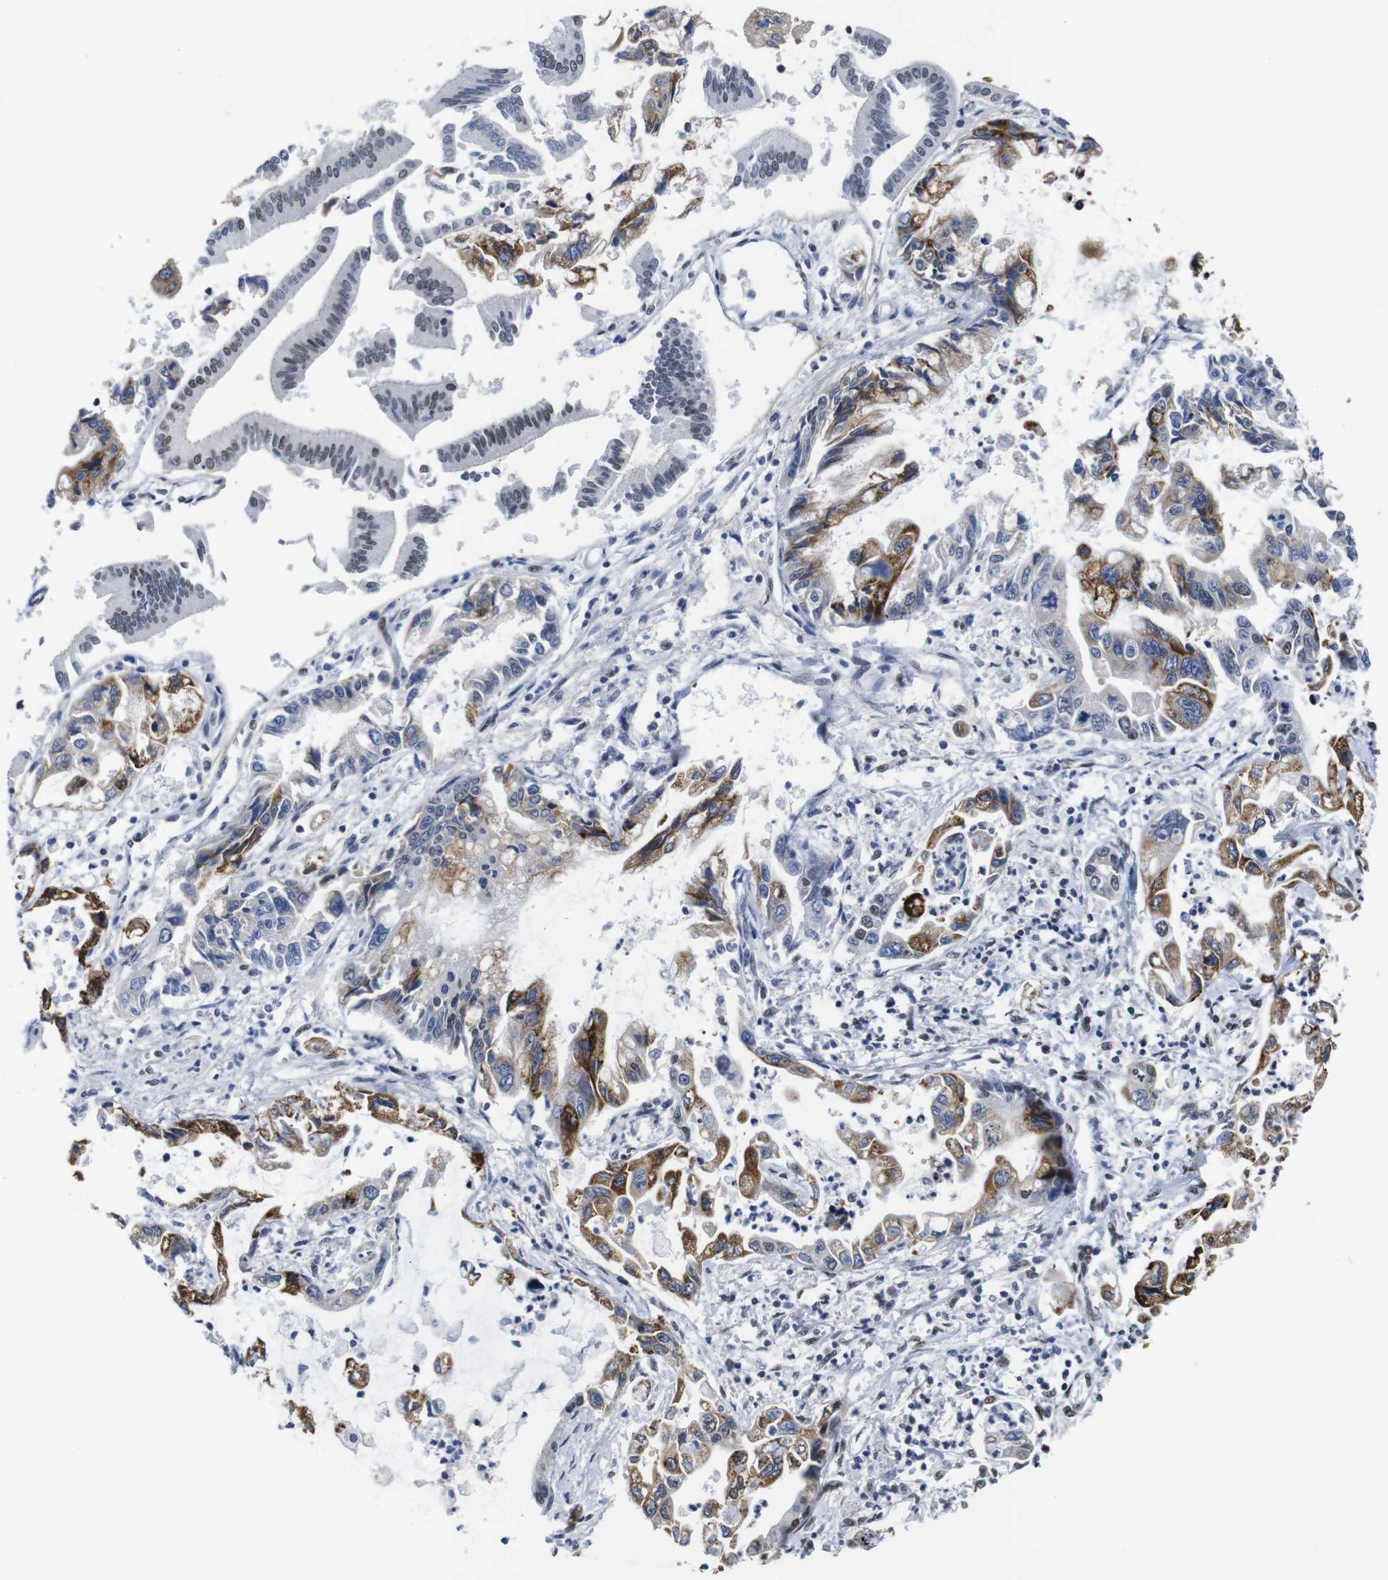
{"staining": {"intensity": "strong", "quantity": "25%-75%", "location": "cytoplasmic/membranous"}, "tissue": "pancreatic cancer", "cell_type": "Tumor cells", "image_type": "cancer", "snomed": [{"axis": "morphology", "description": "Adenocarcinoma, NOS"}, {"axis": "topography", "description": "Pancreas"}], "caption": "Pancreatic cancer was stained to show a protein in brown. There is high levels of strong cytoplasmic/membranous staining in about 25%-75% of tumor cells.", "gene": "ILDR2", "patient": {"sex": "male", "age": 56}}